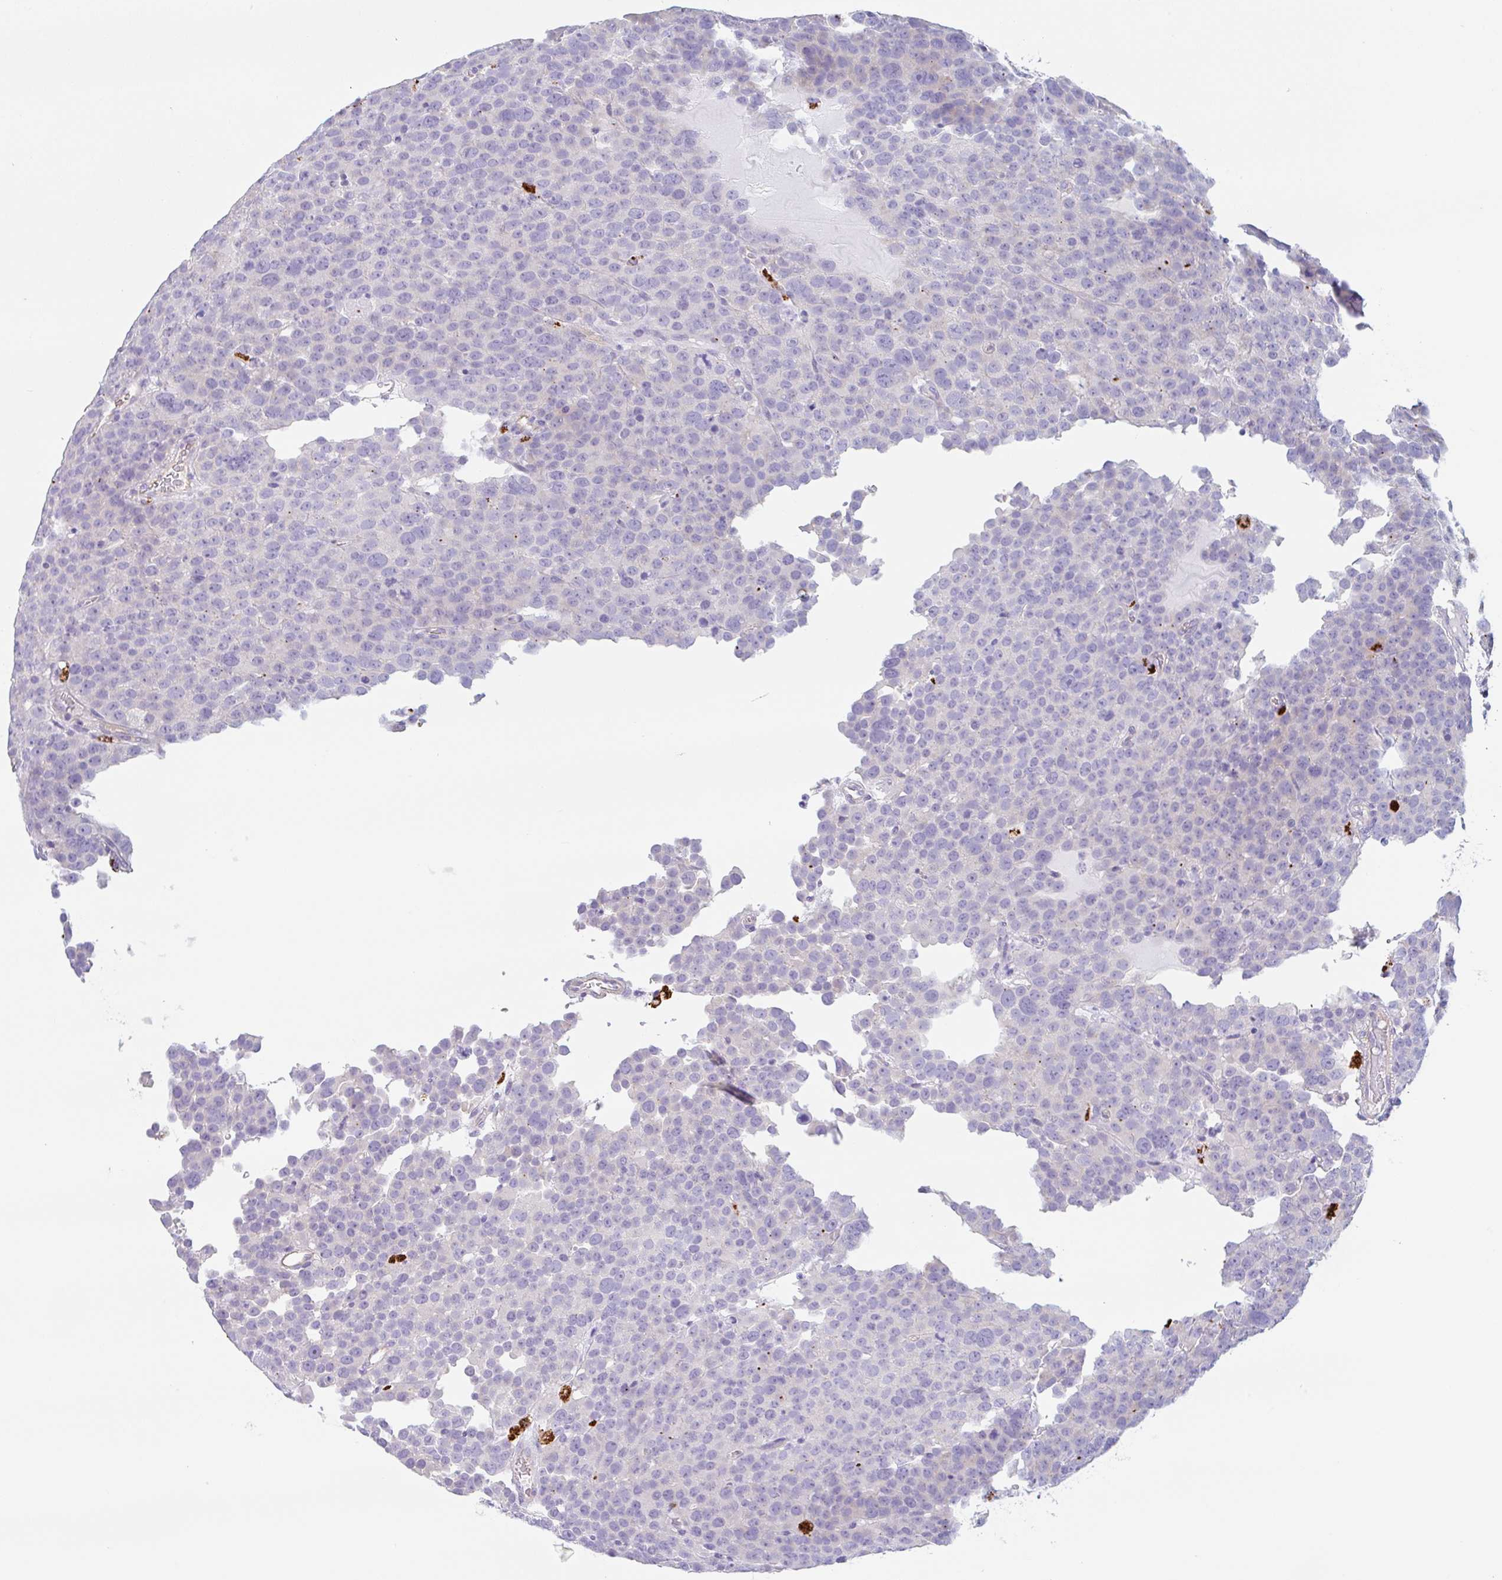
{"staining": {"intensity": "negative", "quantity": "none", "location": "none"}, "tissue": "testis cancer", "cell_type": "Tumor cells", "image_type": "cancer", "snomed": [{"axis": "morphology", "description": "Seminoma, NOS"}, {"axis": "topography", "description": "Testis"}], "caption": "A micrograph of seminoma (testis) stained for a protein shows no brown staining in tumor cells.", "gene": "LENG9", "patient": {"sex": "male", "age": 71}}